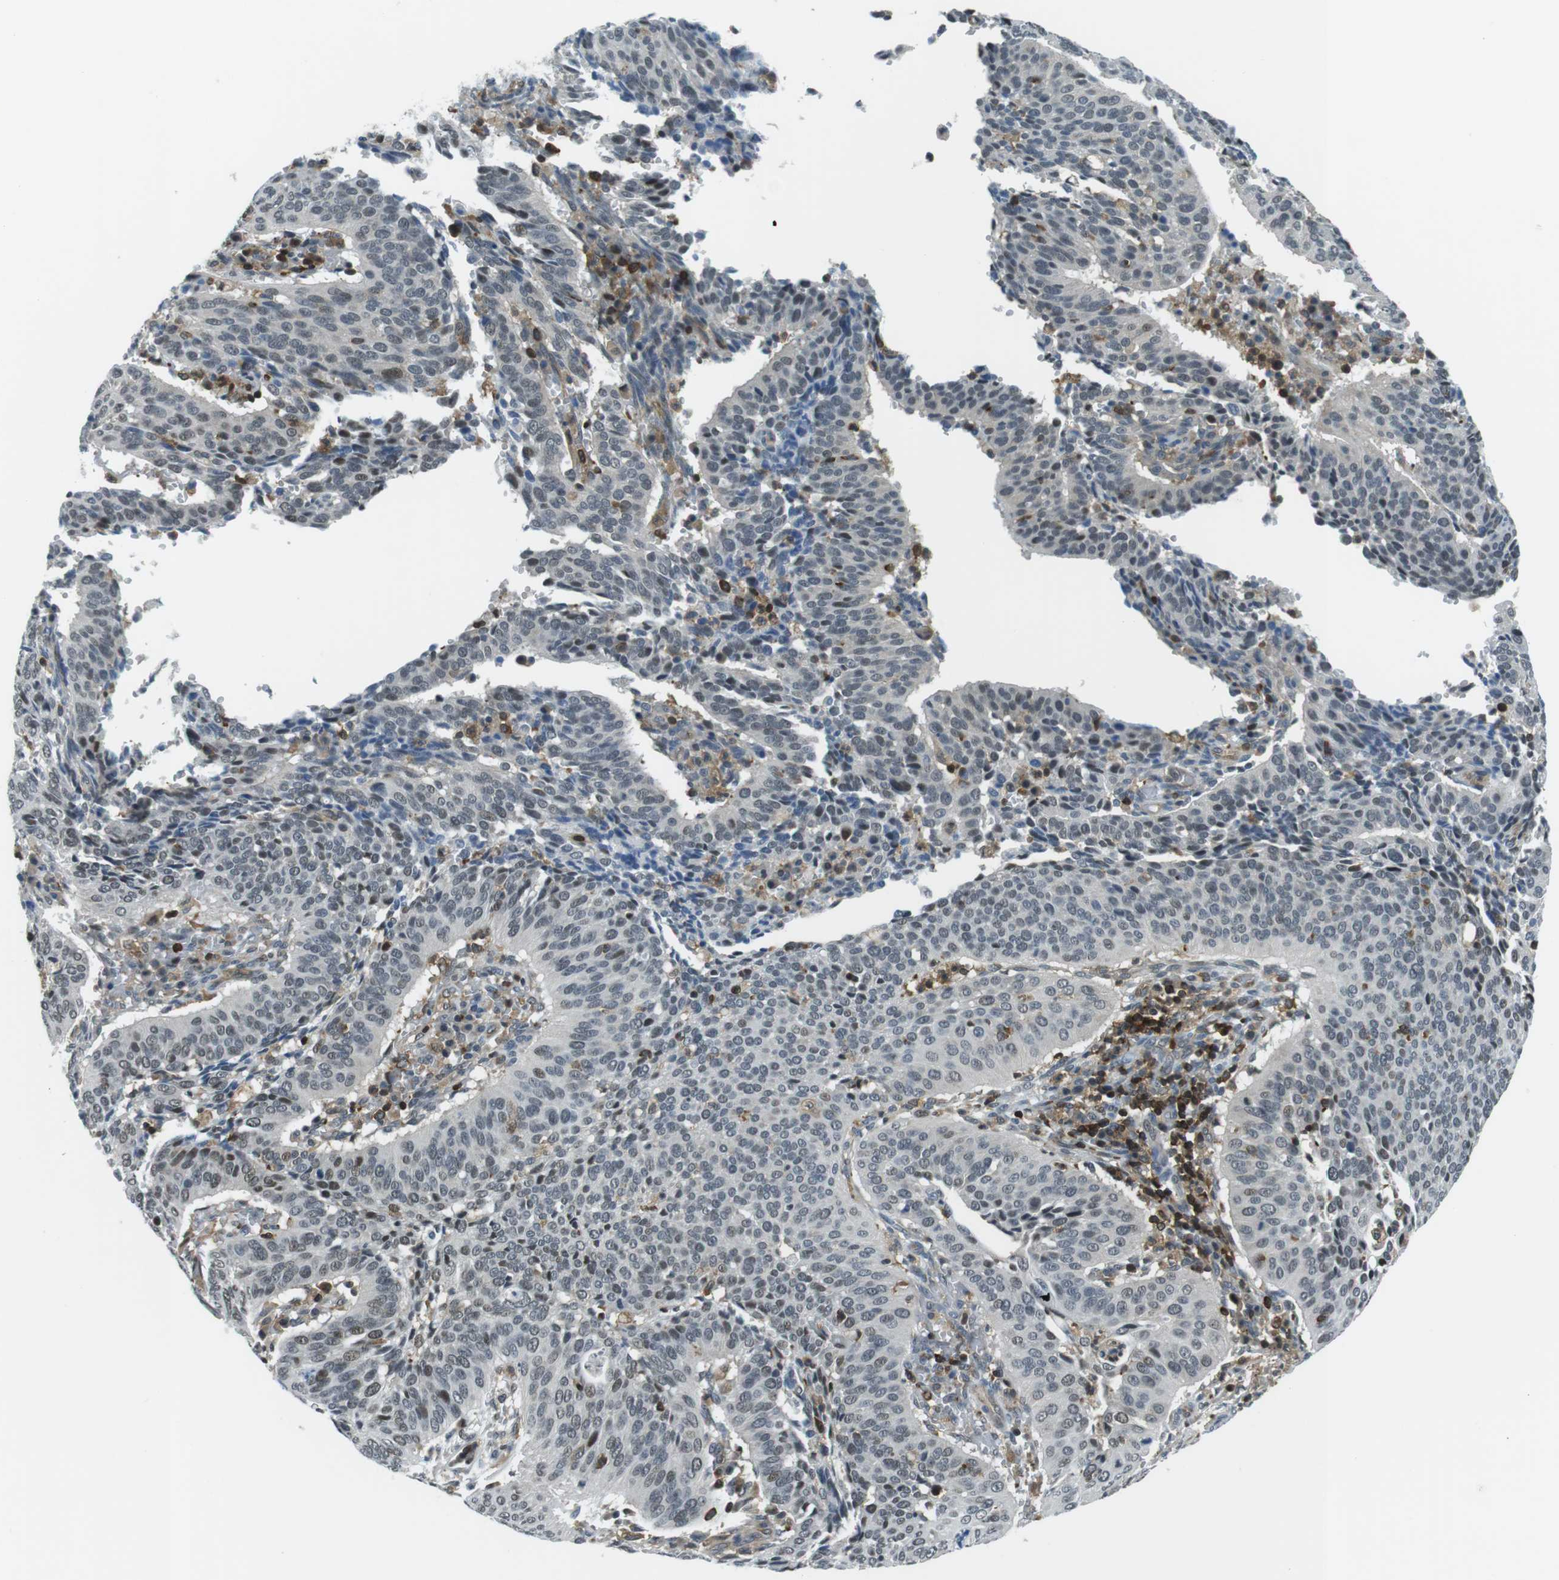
{"staining": {"intensity": "weak", "quantity": "<25%", "location": "nuclear"}, "tissue": "cervical cancer", "cell_type": "Tumor cells", "image_type": "cancer", "snomed": [{"axis": "morphology", "description": "Normal tissue, NOS"}, {"axis": "morphology", "description": "Squamous cell carcinoma, NOS"}, {"axis": "topography", "description": "Cervix"}], "caption": "High power microscopy photomicrograph of an immunohistochemistry micrograph of squamous cell carcinoma (cervical), revealing no significant staining in tumor cells.", "gene": "STK10", "patient": {"sex": "female", "age": 39}}